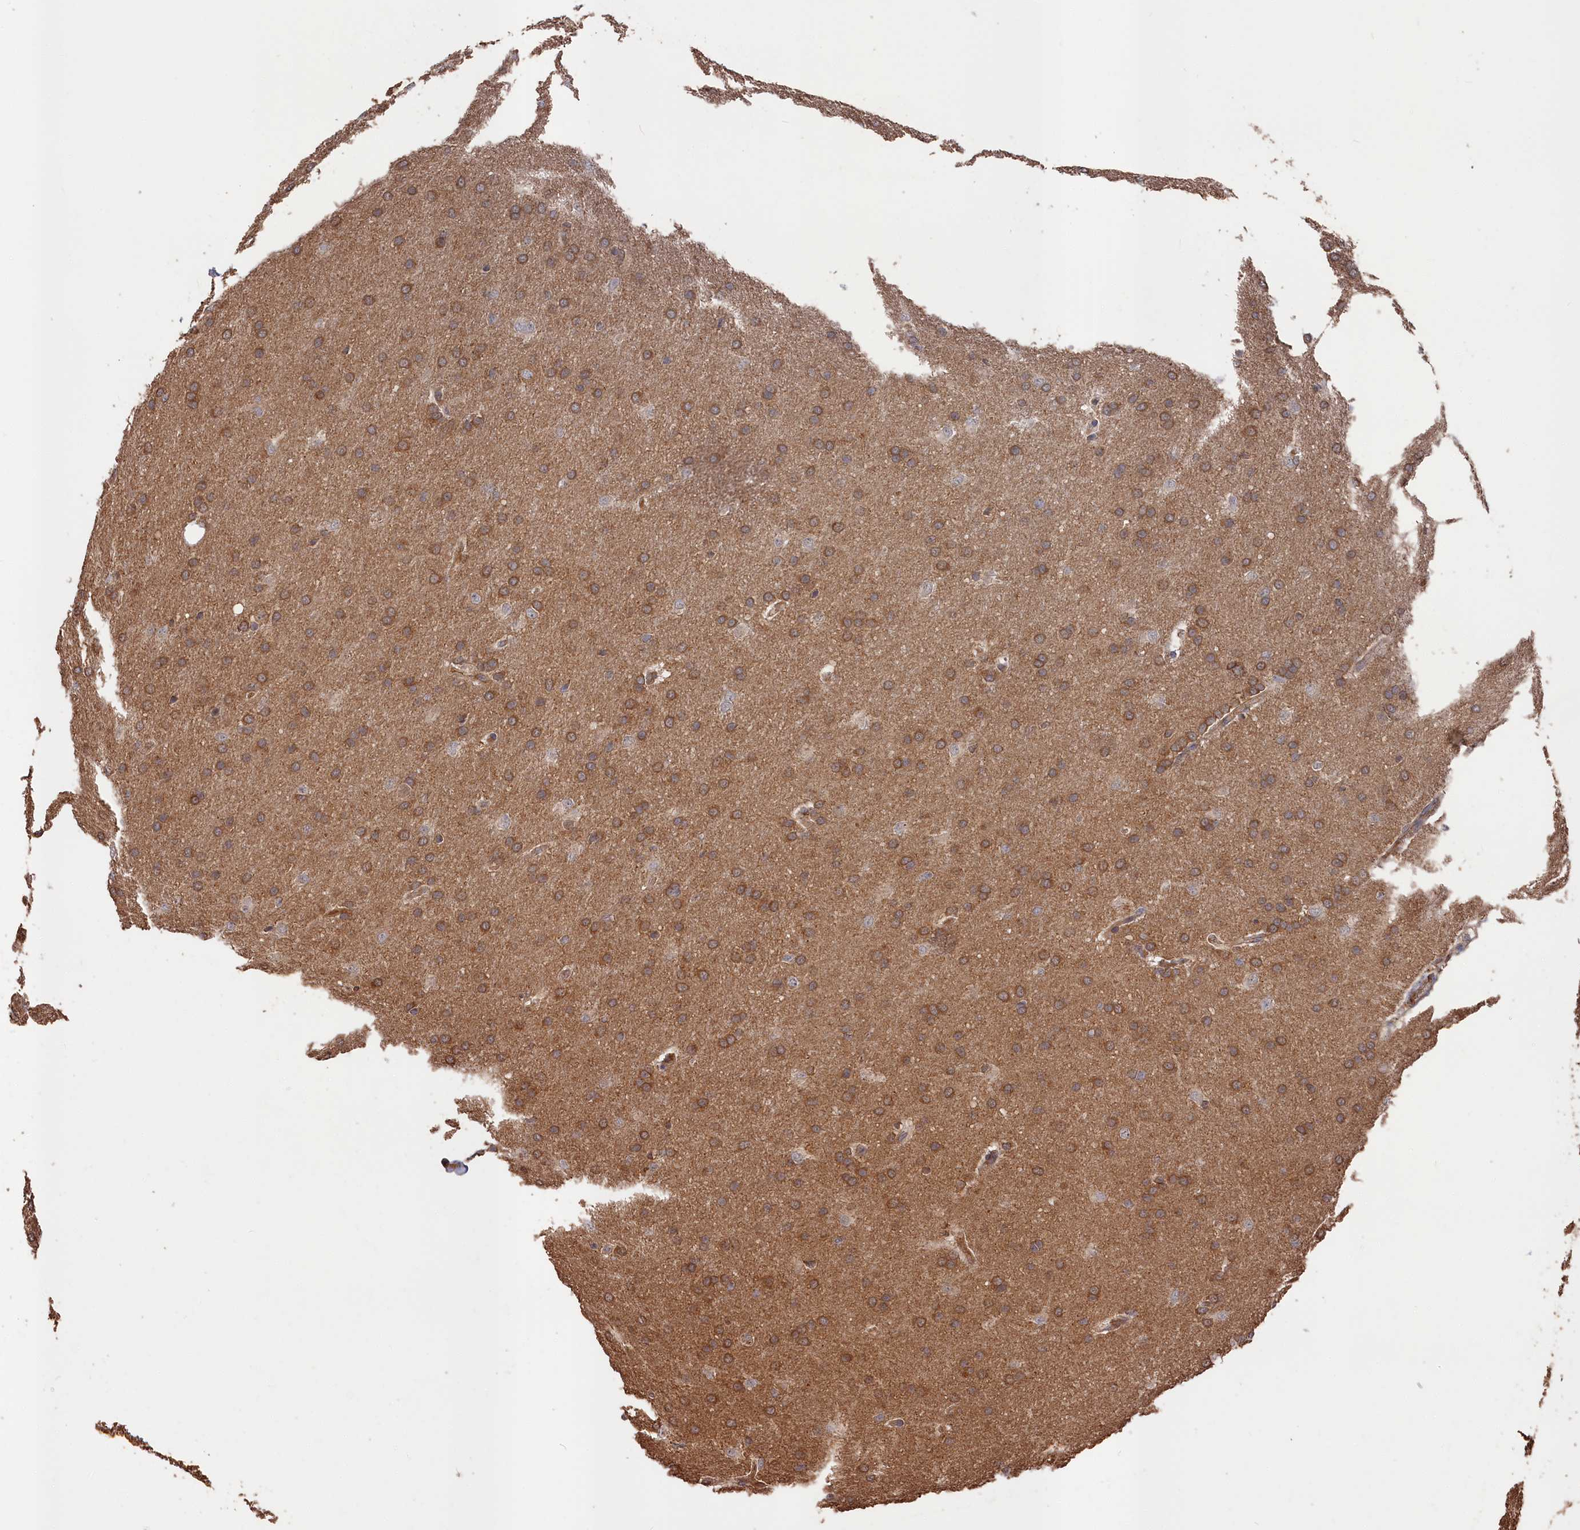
{"staining": {"intensity": "moderate", "quantity": ">75%", "location": "cytoplasmic/membranous"}, "tissue": "glioma", "cell_type": "Tumor cells", "image_type": "cancer", "snomed": [{"axis": "morphology", "description": "Glioma, malignant, Low grade"}, {"axis": "topography", "description": "Brain"}], "caption": "Moderate cytoplasmic/membranous protein expression is appreciated in approximately >75% of tumor cells in glioma. The staining is performed using DAB brown chromogen to label protein expression. The nuclei are counter-stained blue using hematoxylin.", "gene": "RMI2", "patient": {"sex": "female", "age": 32}}